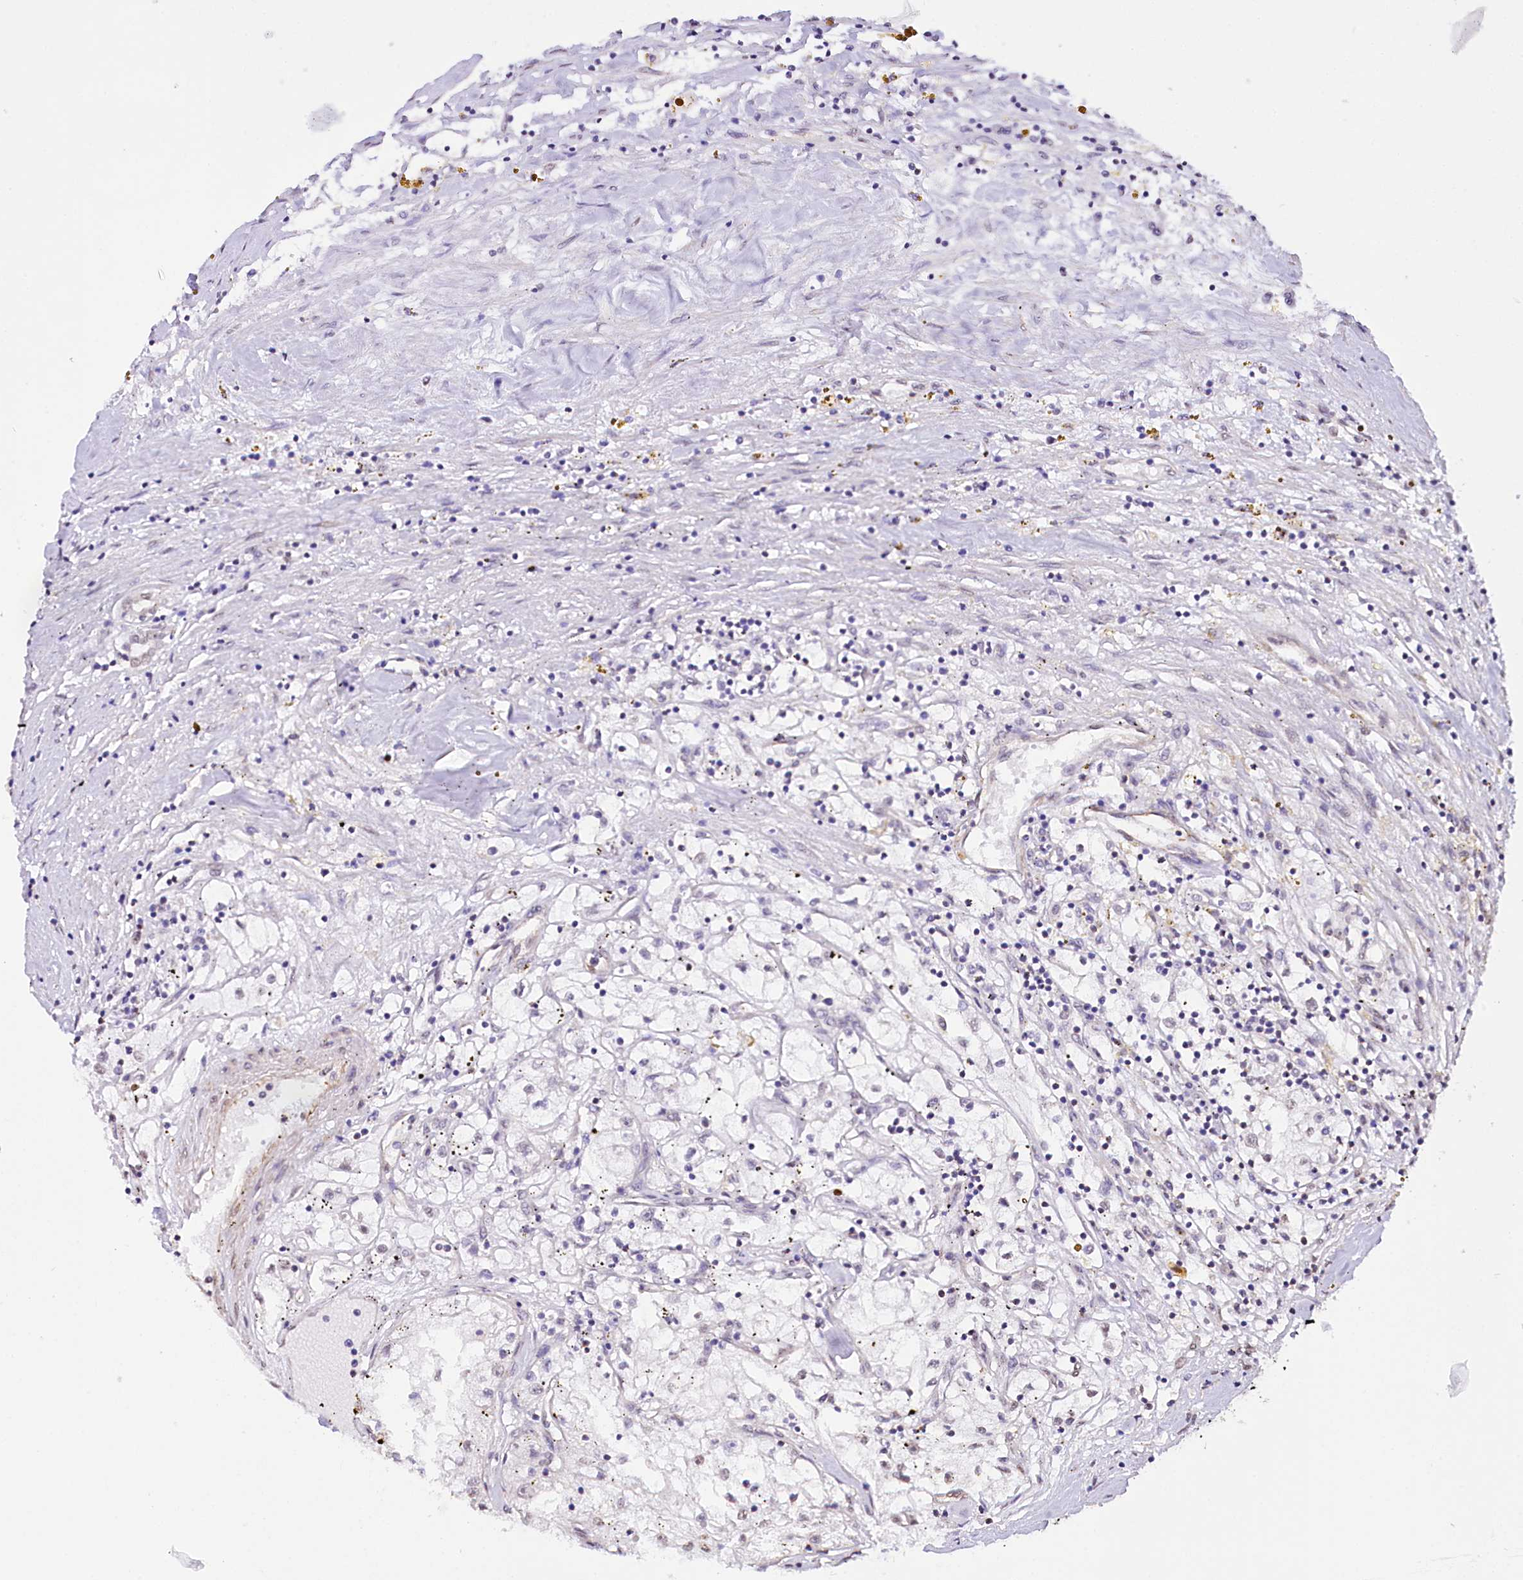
{"staining": {"intensity": "negative", "quantity": "none", "location": "none"}, "tissue": "renal cancer", "cell_type": "Tumor cells", "image_type": "cancer", "snomed": [{"axis": "morphology", "description": "Adenocarcinoma, NOS"}, {"axis": "topography", "description": "Kidney"}], "caption": "Immunohistochemical staining of renal cancer shows no significant staining in tumor cells.", "gene": "ST7", "patient": {"sex": "male", "age": 56}}